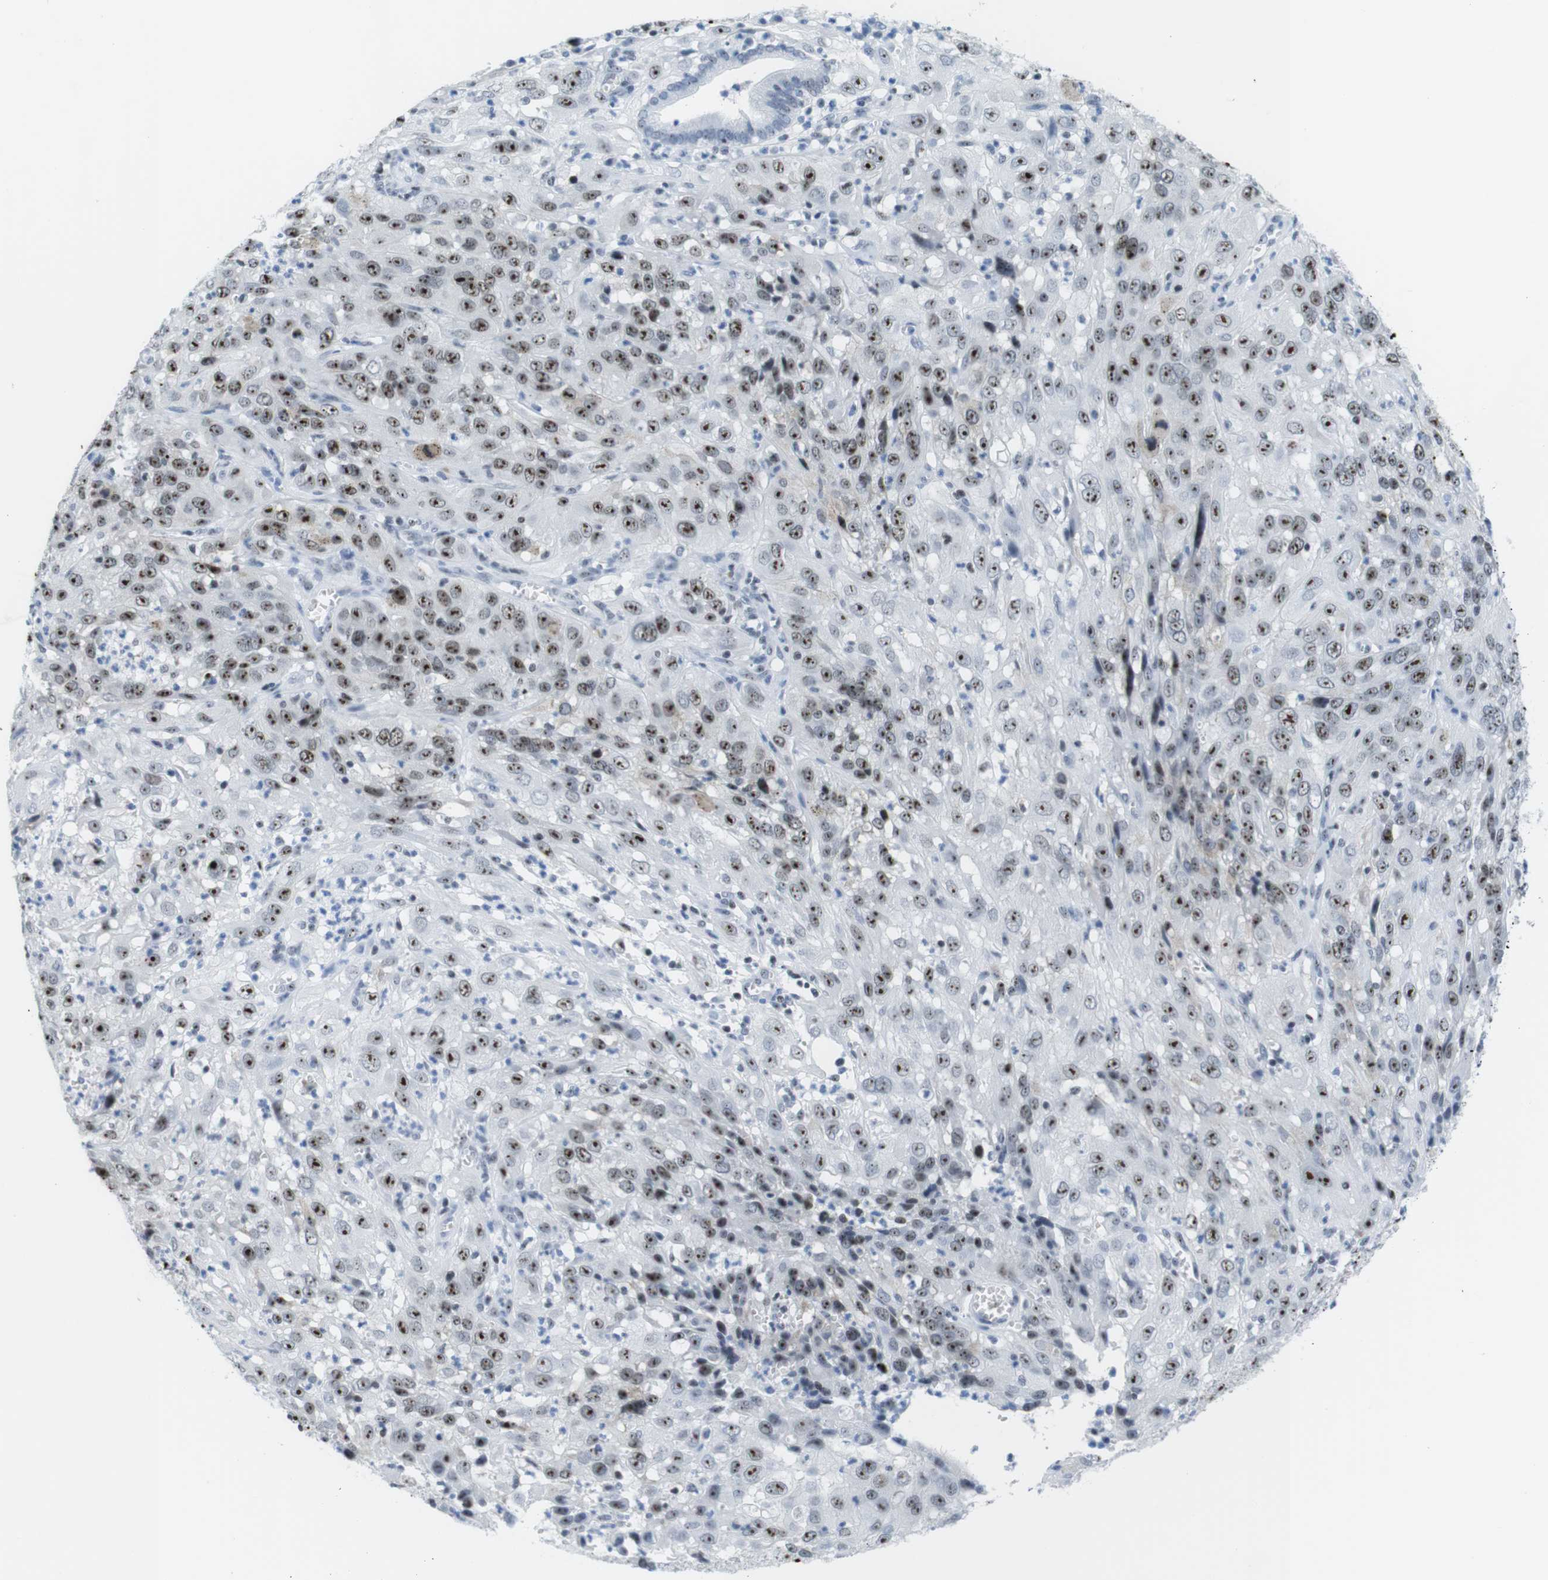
{"staining": {"intensity": "strong", "quantity": ">75%", "location": "nuclear"}, "tissue": "cervical cancer", "cell_type": "Tumor cells", "image_type": "cancer", "snomed": [{"axis": "morphology", "description": "Squamous cell carcinoma, NOS"}, {"axis": "topography", "description": "Cervix"}], "caption": "Brown immunohistochemical staining in human squamous cell carcinoma (cervical) reveals strong nuclear positivity in about >75% of tumor cells.", "gene": "NIFK", "patient": {"sex": "female", "age": 32}}